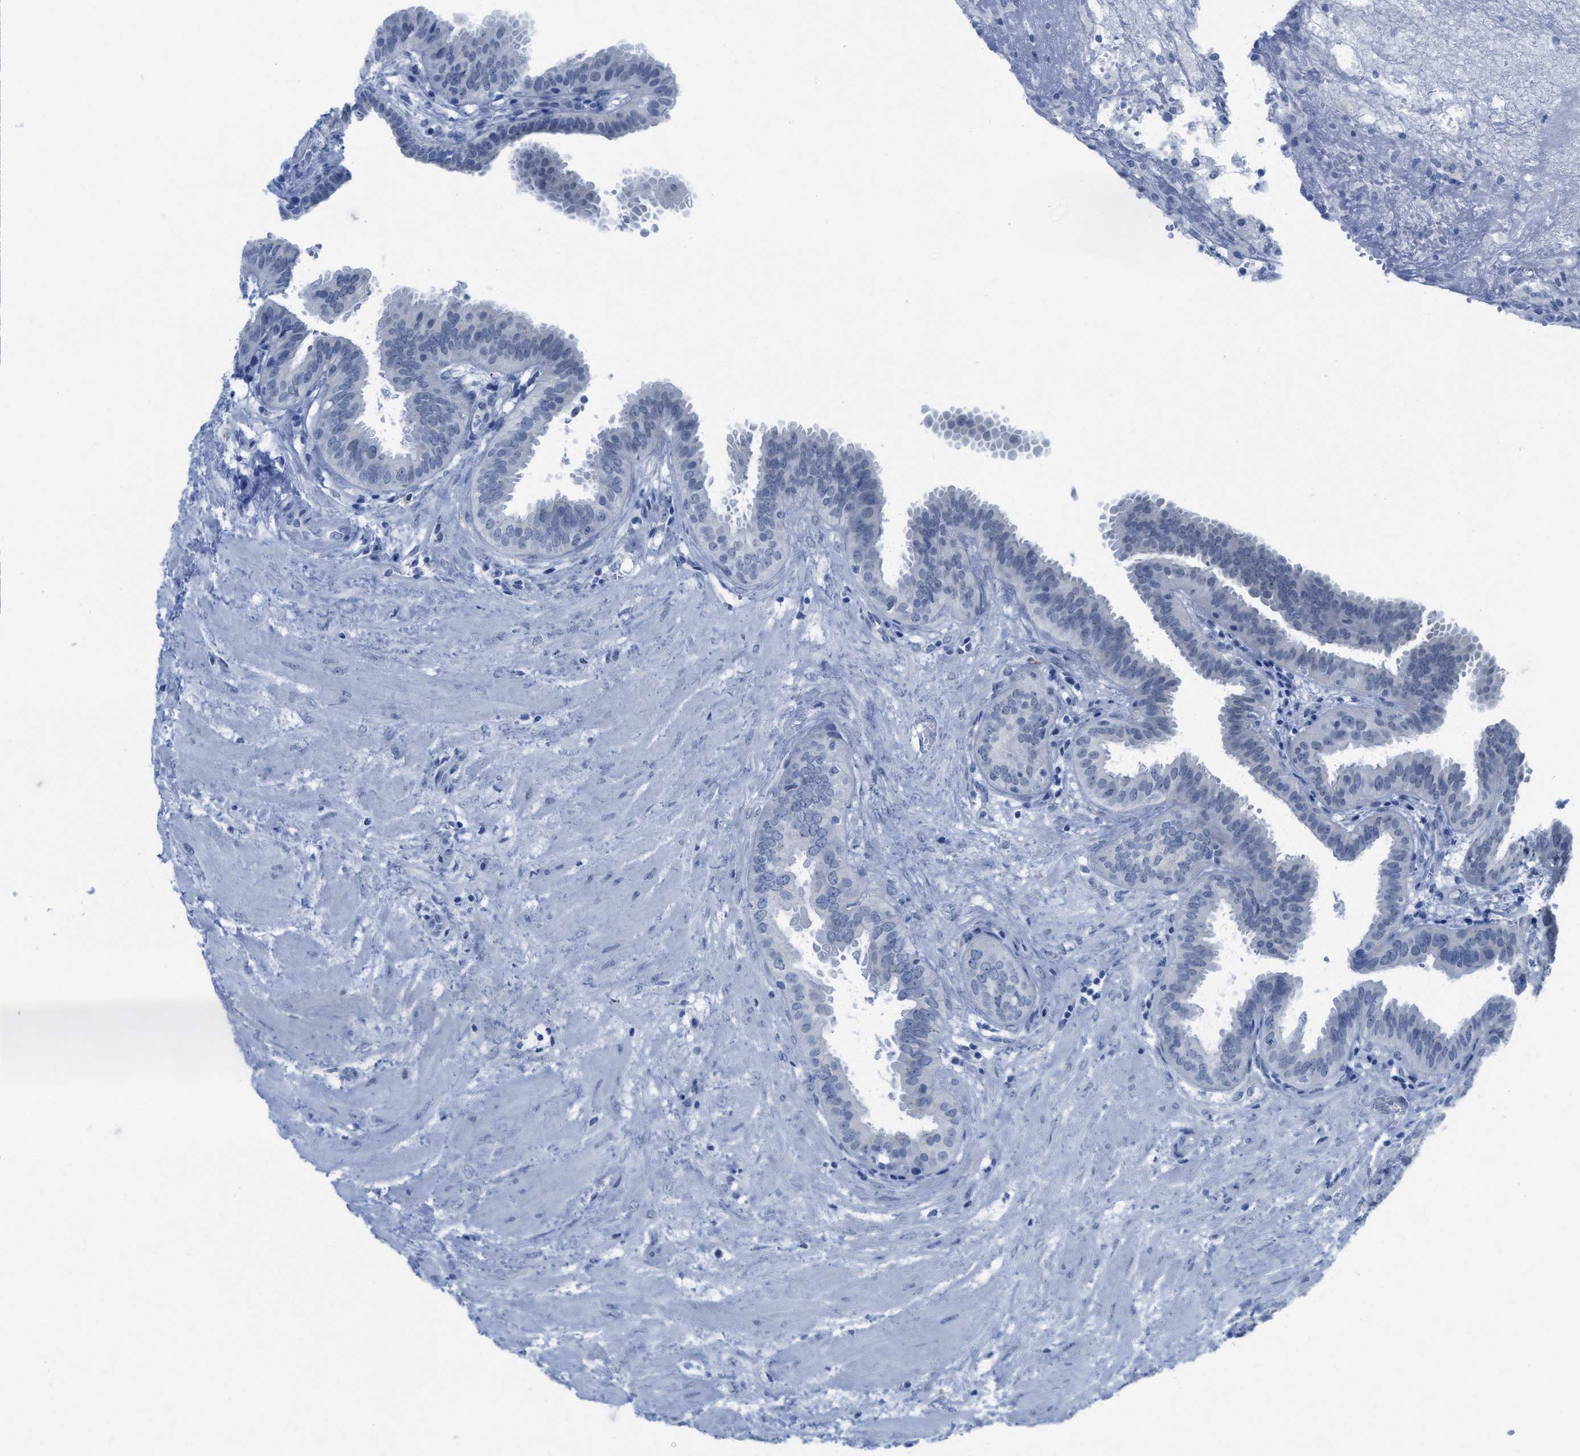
{"staining": {"intensity": "negative", "quantity": "none", "location": "none"}, "tissue": "fallopian tube", "cell_type": "Glandular cells", "image_type": "normal", "snomed": [{"axis": "morphology", "description": "Normal tissue, NOS"}, {"axis": "topography", "description": "Fallopian tube"}, {"axis": "topography", "description": "Placenta"}], "caption": "Human fallopian tube stained for a protein using immunohistochemistry shows no positivity in glandular cells.", "gene": "WDR4", "patient": {"sex": "female", "age": 32}}